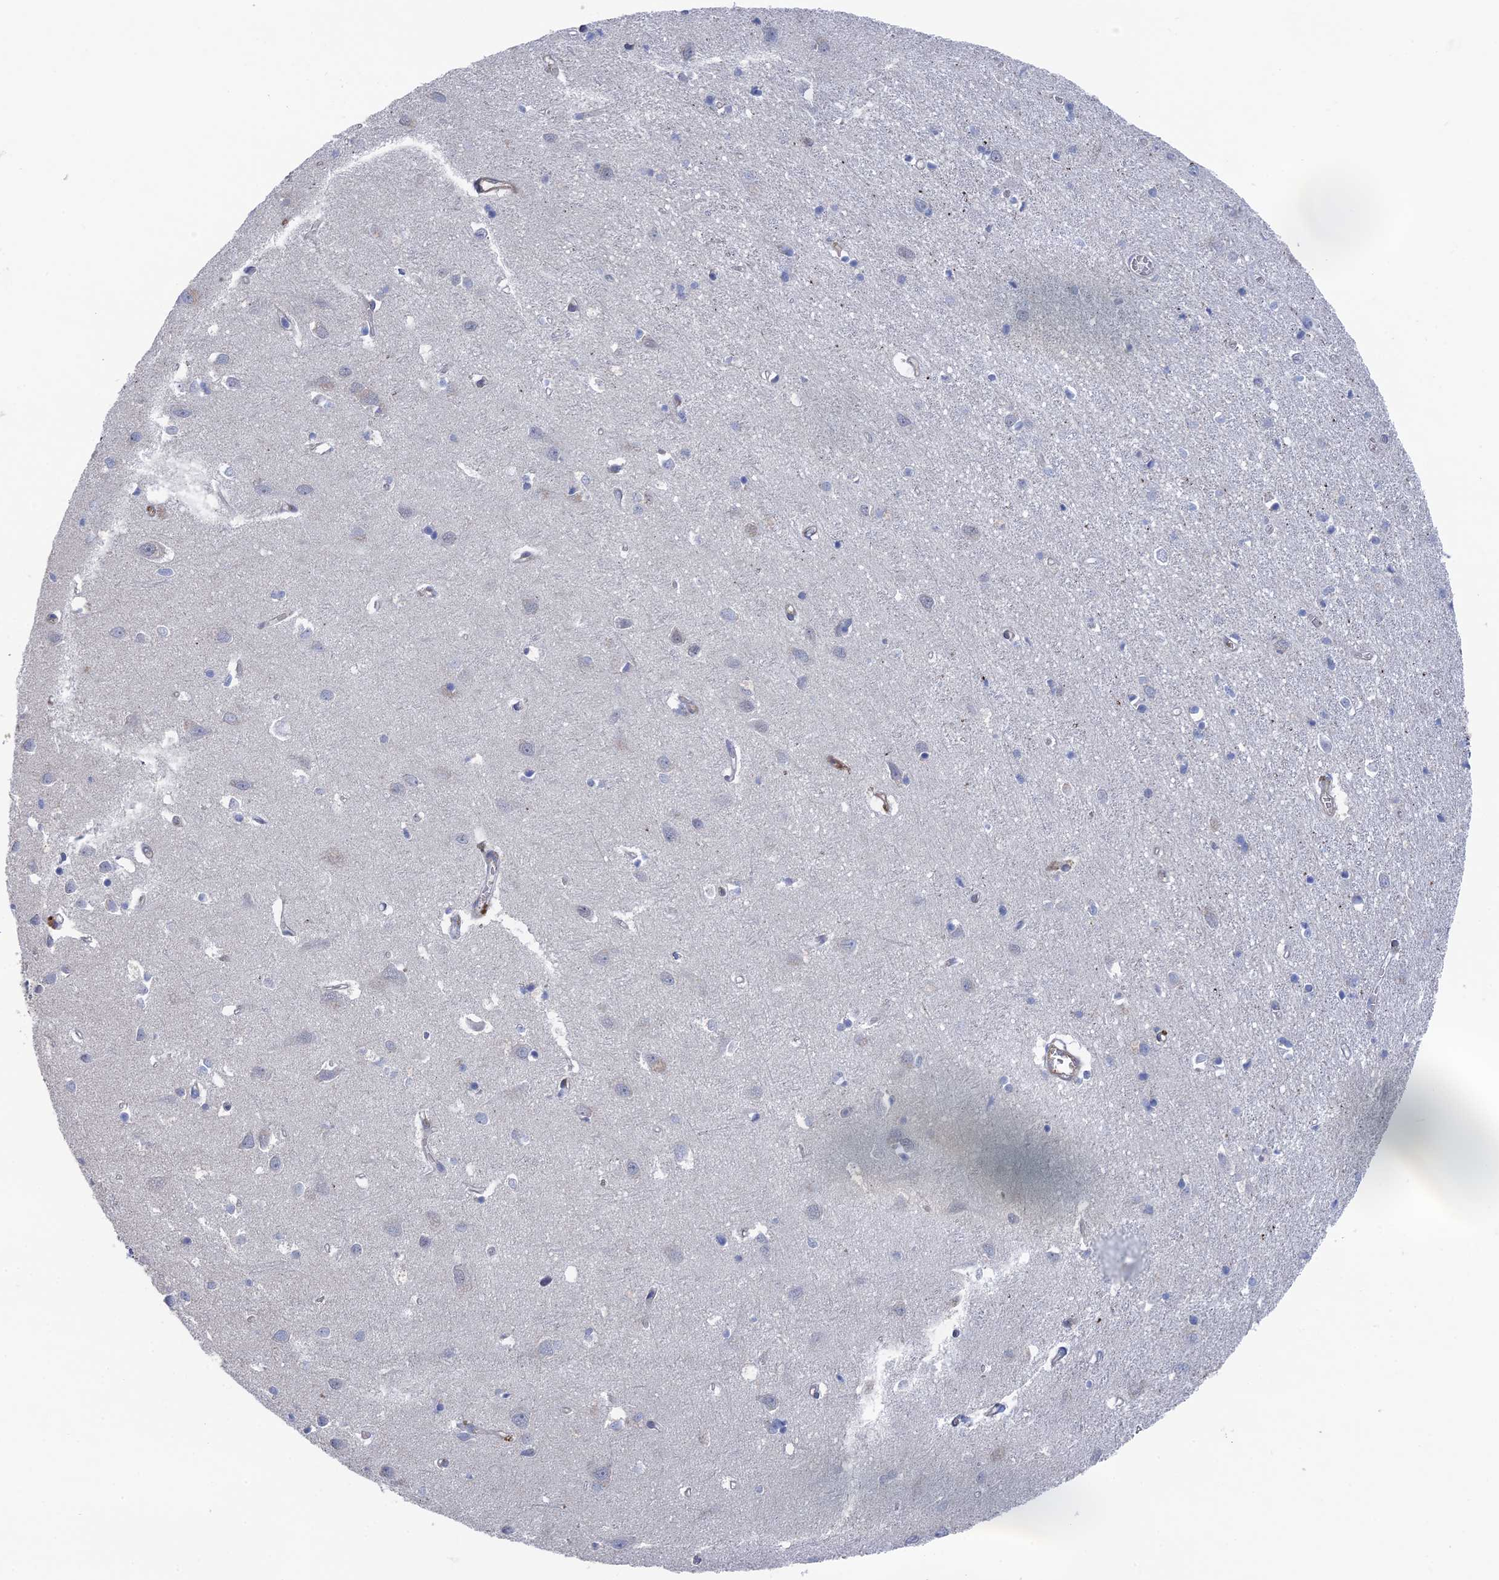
{"staining": {"intensity": "moderate", "quantity": "25%-75%", "location": "cytoplasmic/membranous"}, "tissue": "cerebral cortex", "cell_type": "Endothelial cells", "image_type": "normal", "snomed": [{"axis": "morphology", "description": "Normal tissue, NOS"}, {"axis": "topography", "description": "Cerebral cortex"}], "caption": "High-magnification brightfield microscopy of normal cerebral cortex stained with DAB (brown) and counterstained with hematoxylin (blue). endothelial cells exhibit moderate cytoplasmic/membranous positivity is seen in about25%-75% of cells. Using DAB (3,3'-diaminobenzidine) (brown) and hematoxylin (blue) stains, captured at high magnification using brightfield microscopy.", "gene": "ARAP3", "patient": {"sex": "female", "age": 64}}